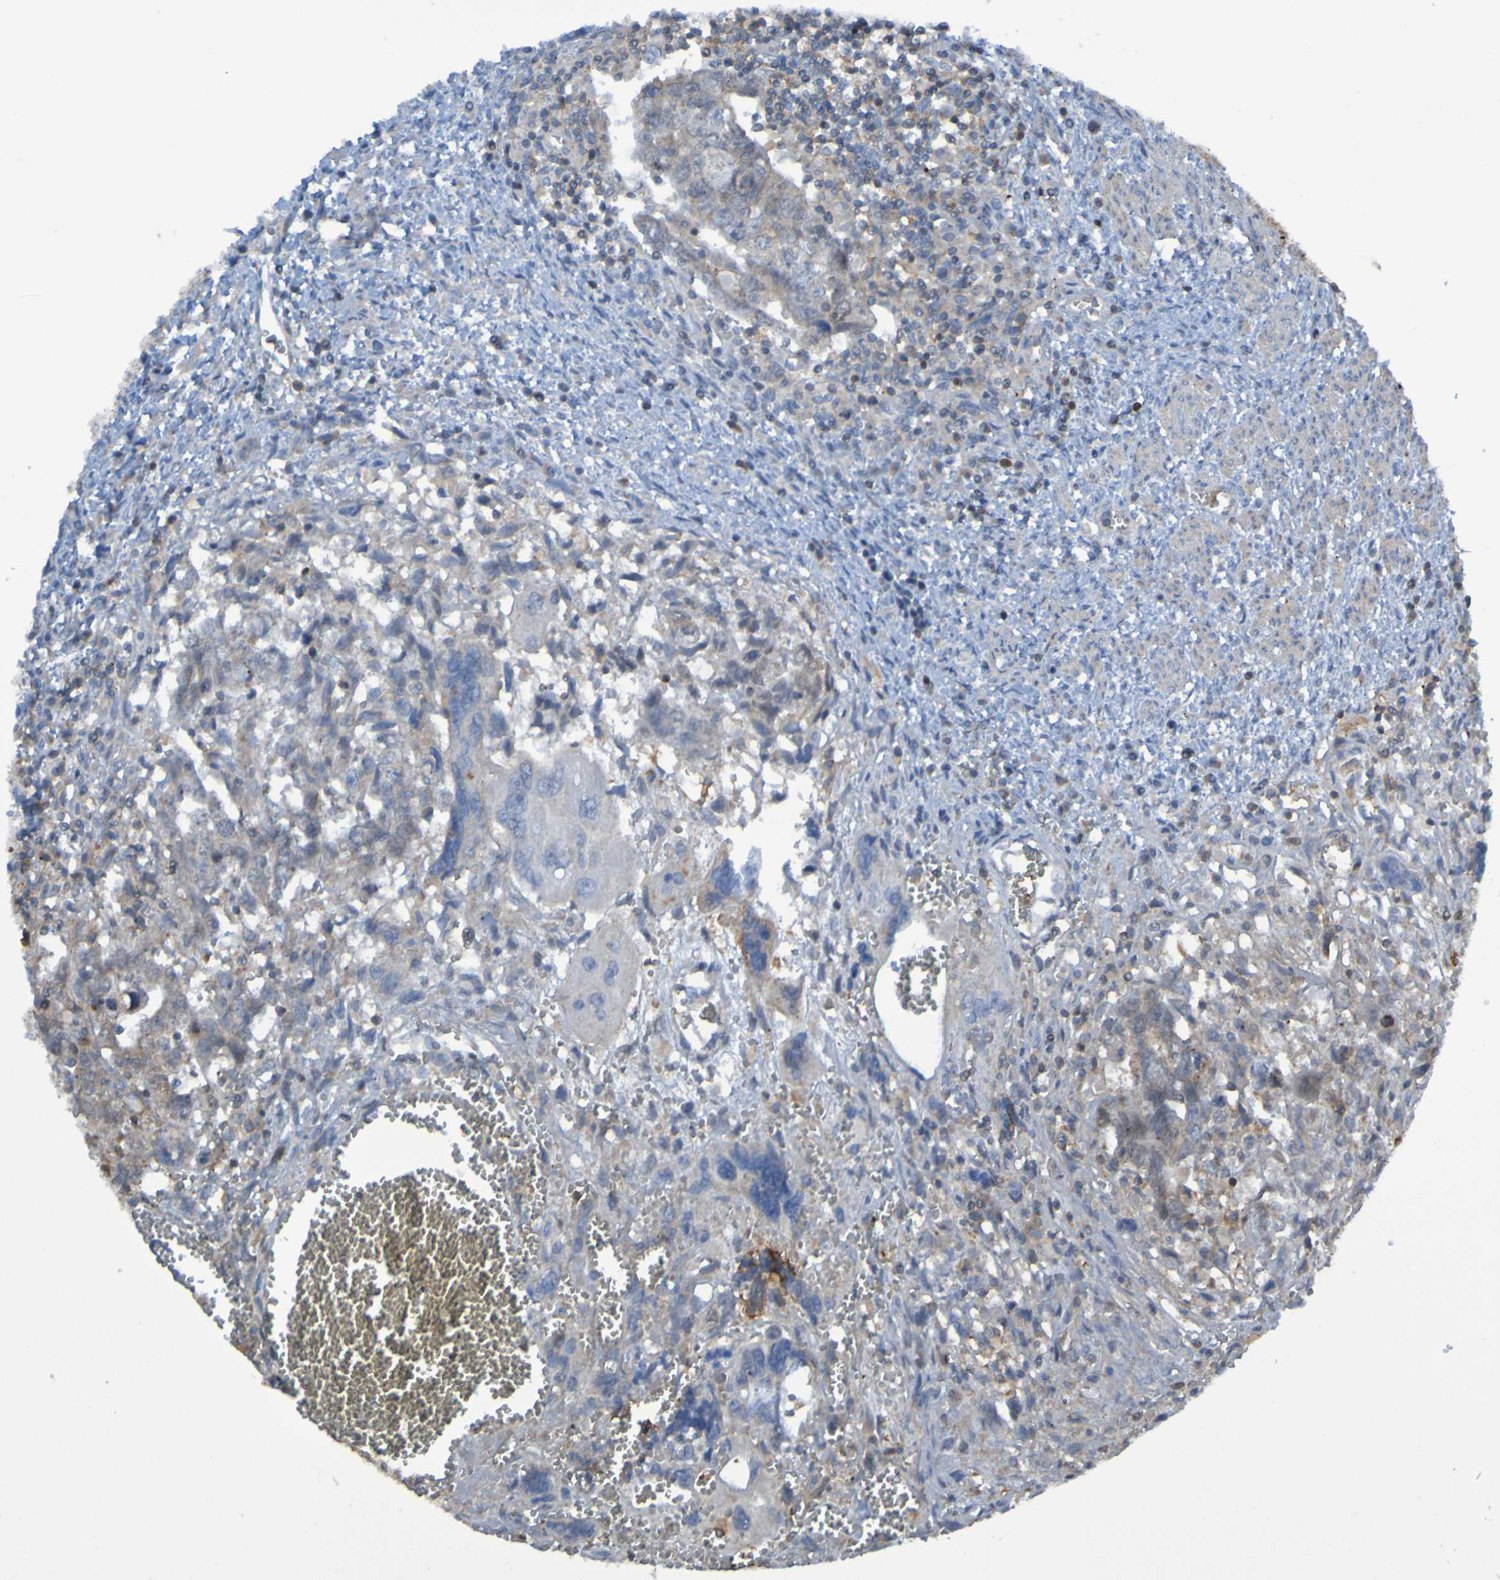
{"staining": {"intensity": "weak", "quantity": ">75%", "location": "cytoplasmic/membranous"}, "tissue": "testis cancer", "cell_type": "Tumor cells", "image_type": "cancer", "snomed": [{"axis": "morphology", "description": "Carcinoma, Embryonal, NOS"}, {"axis": "topography", "description": "Testis"}], "caption": "Immunohistochemistry (IHC) image of neoplastic tissue: testis cancer stained using immunohistochemistry (IHC) demonstrates low levels of weak protein expression localized specifically in the cytoplasmic/membranous of tumor cells, appearing as a cytoplasmic/membranous brown color.", "gene": "PDGFB", "patient": {"sex": "male", "age": 28}}